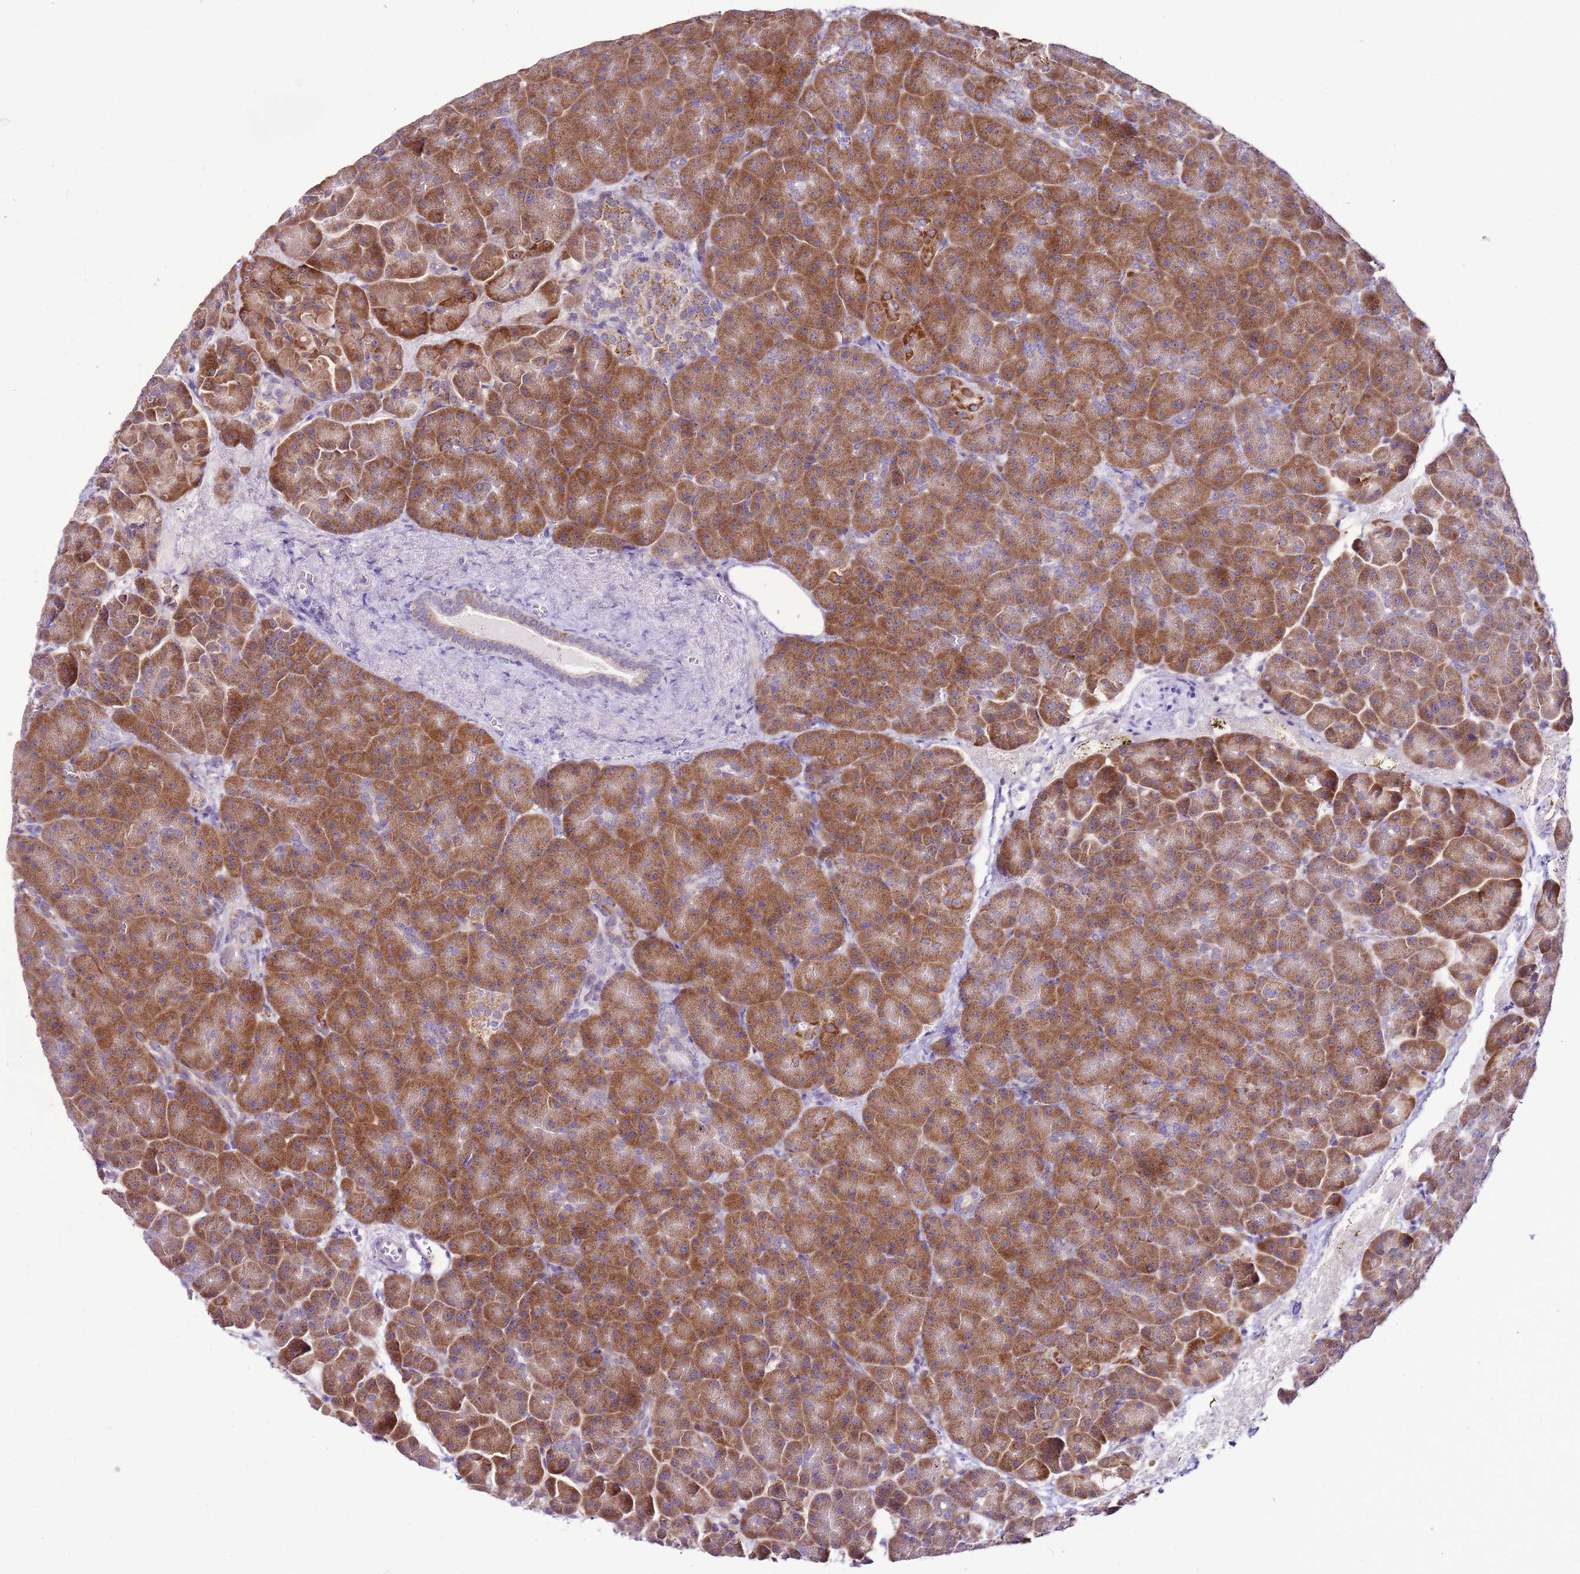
{"staining": {"intensity": "strong", "quantity": ">75%", "location": "cytoplasmic/membranous"}, "tissue": "pancreas", "cell_type": "Exocrine glandular cells", "image_type": "normal", "snomed": [{"axis": "morphology", "description": "Normal tissue, NOS"}, {"axis": "topography", "description": "Pancreas"}], "caption": "Brown immunohistochemical staining in unremarkable human pancreas shows strong cytoplasmic/membranous positivity in approximately >75% of exocrine glandular cells. The protein is shown in brown color, while the nuclei are stained blue.", "gene": "MRPL36", "patient": {"sex": "female", "age": 74}}